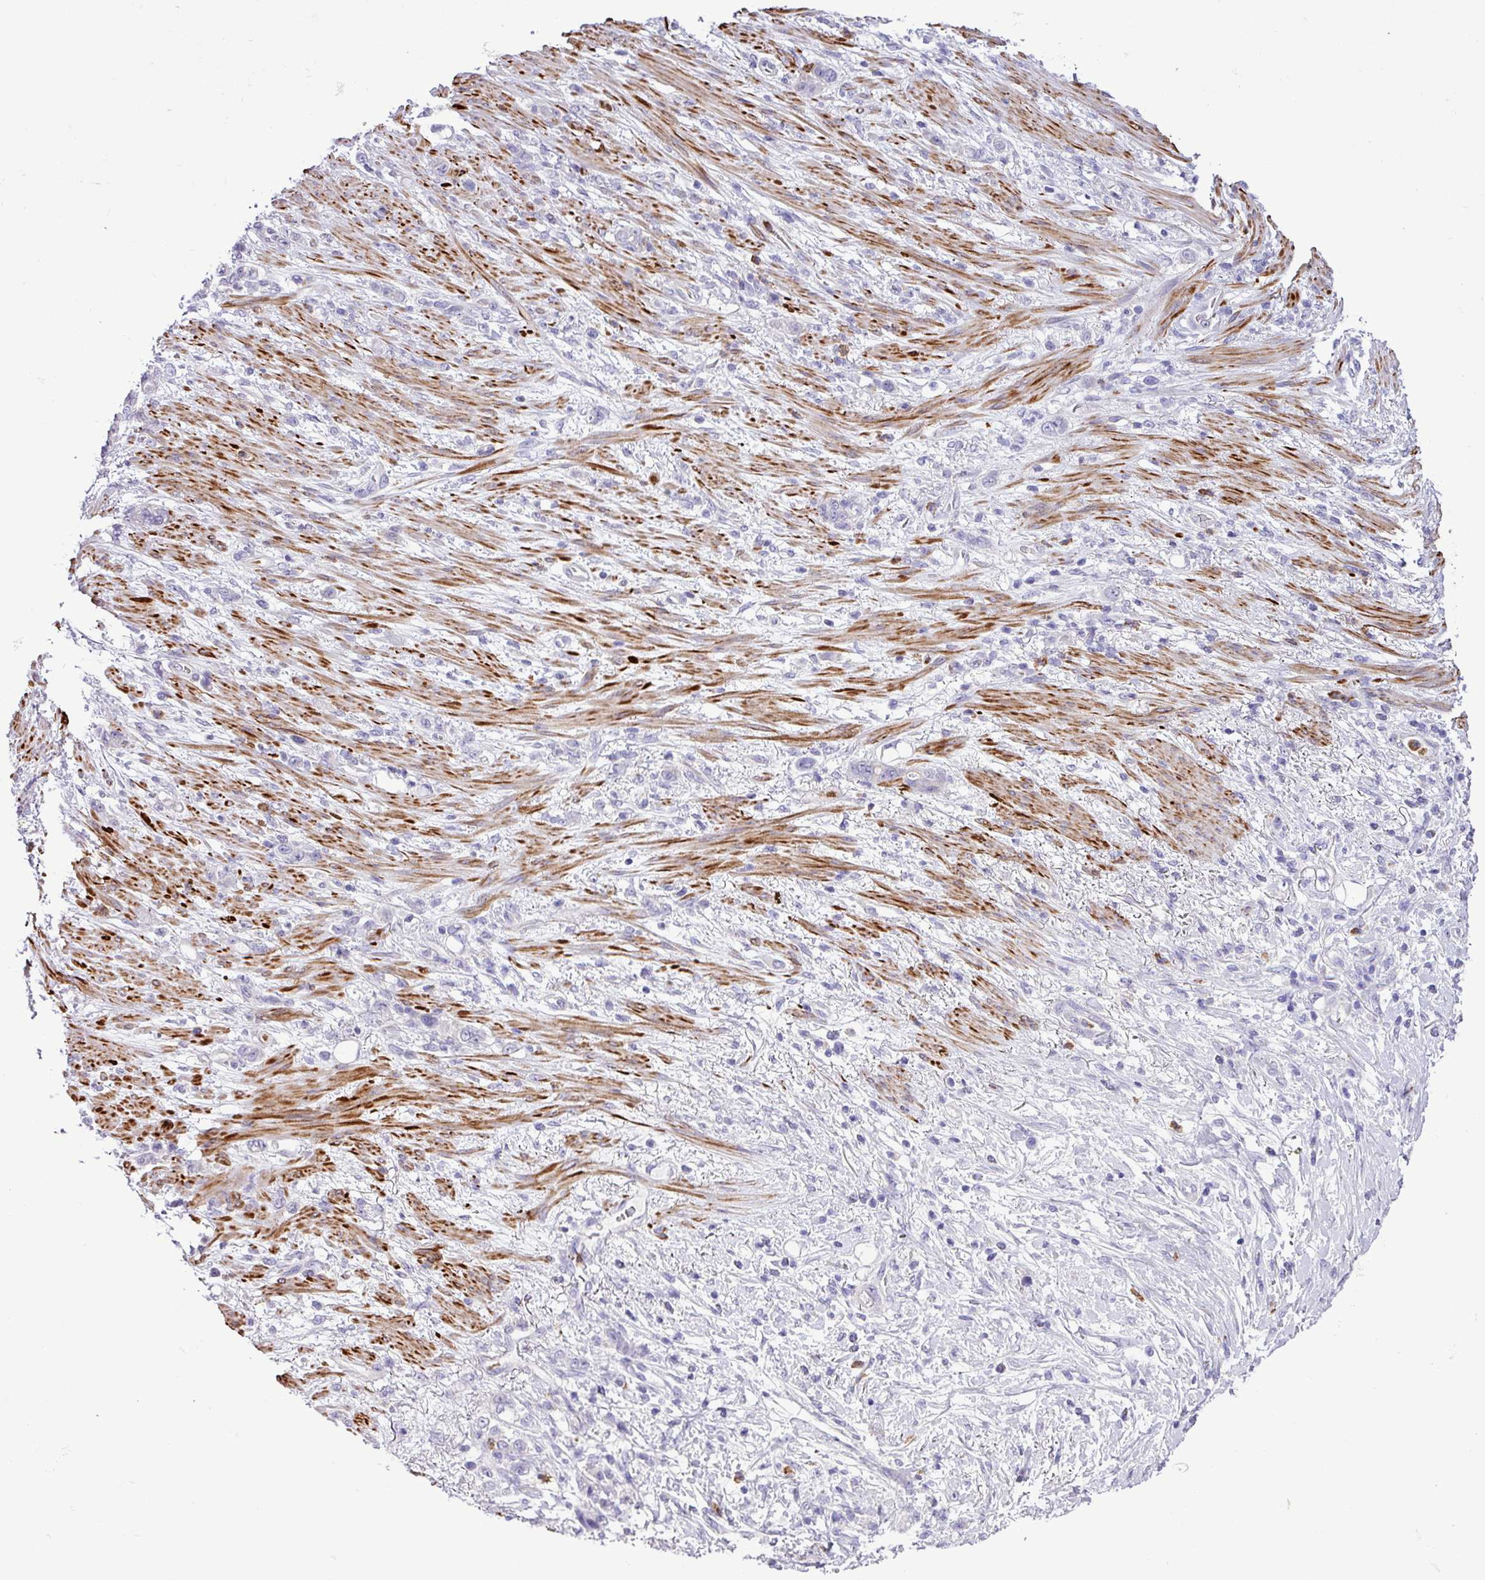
{"staining": {"intensity": "negative", "quantity": "none", "location": "none"}, "tissue": "stomach cancer", "cell_type": "Tumor cells", "image_type": "cancer", "snomed": [{"axis": "morphology", "description": "Normal tissue, NOS"}, {"axis": "morphology", "description": "Adenocarcinoma, NOS"}, {"axis": "topography", "description": "Stomach"}], "caption": "Tumor cells show no significant expression in stomach adenocarcinoma.", "gene": "ZSCAN5A", "patient": {"sex": "female", "age": 79}}